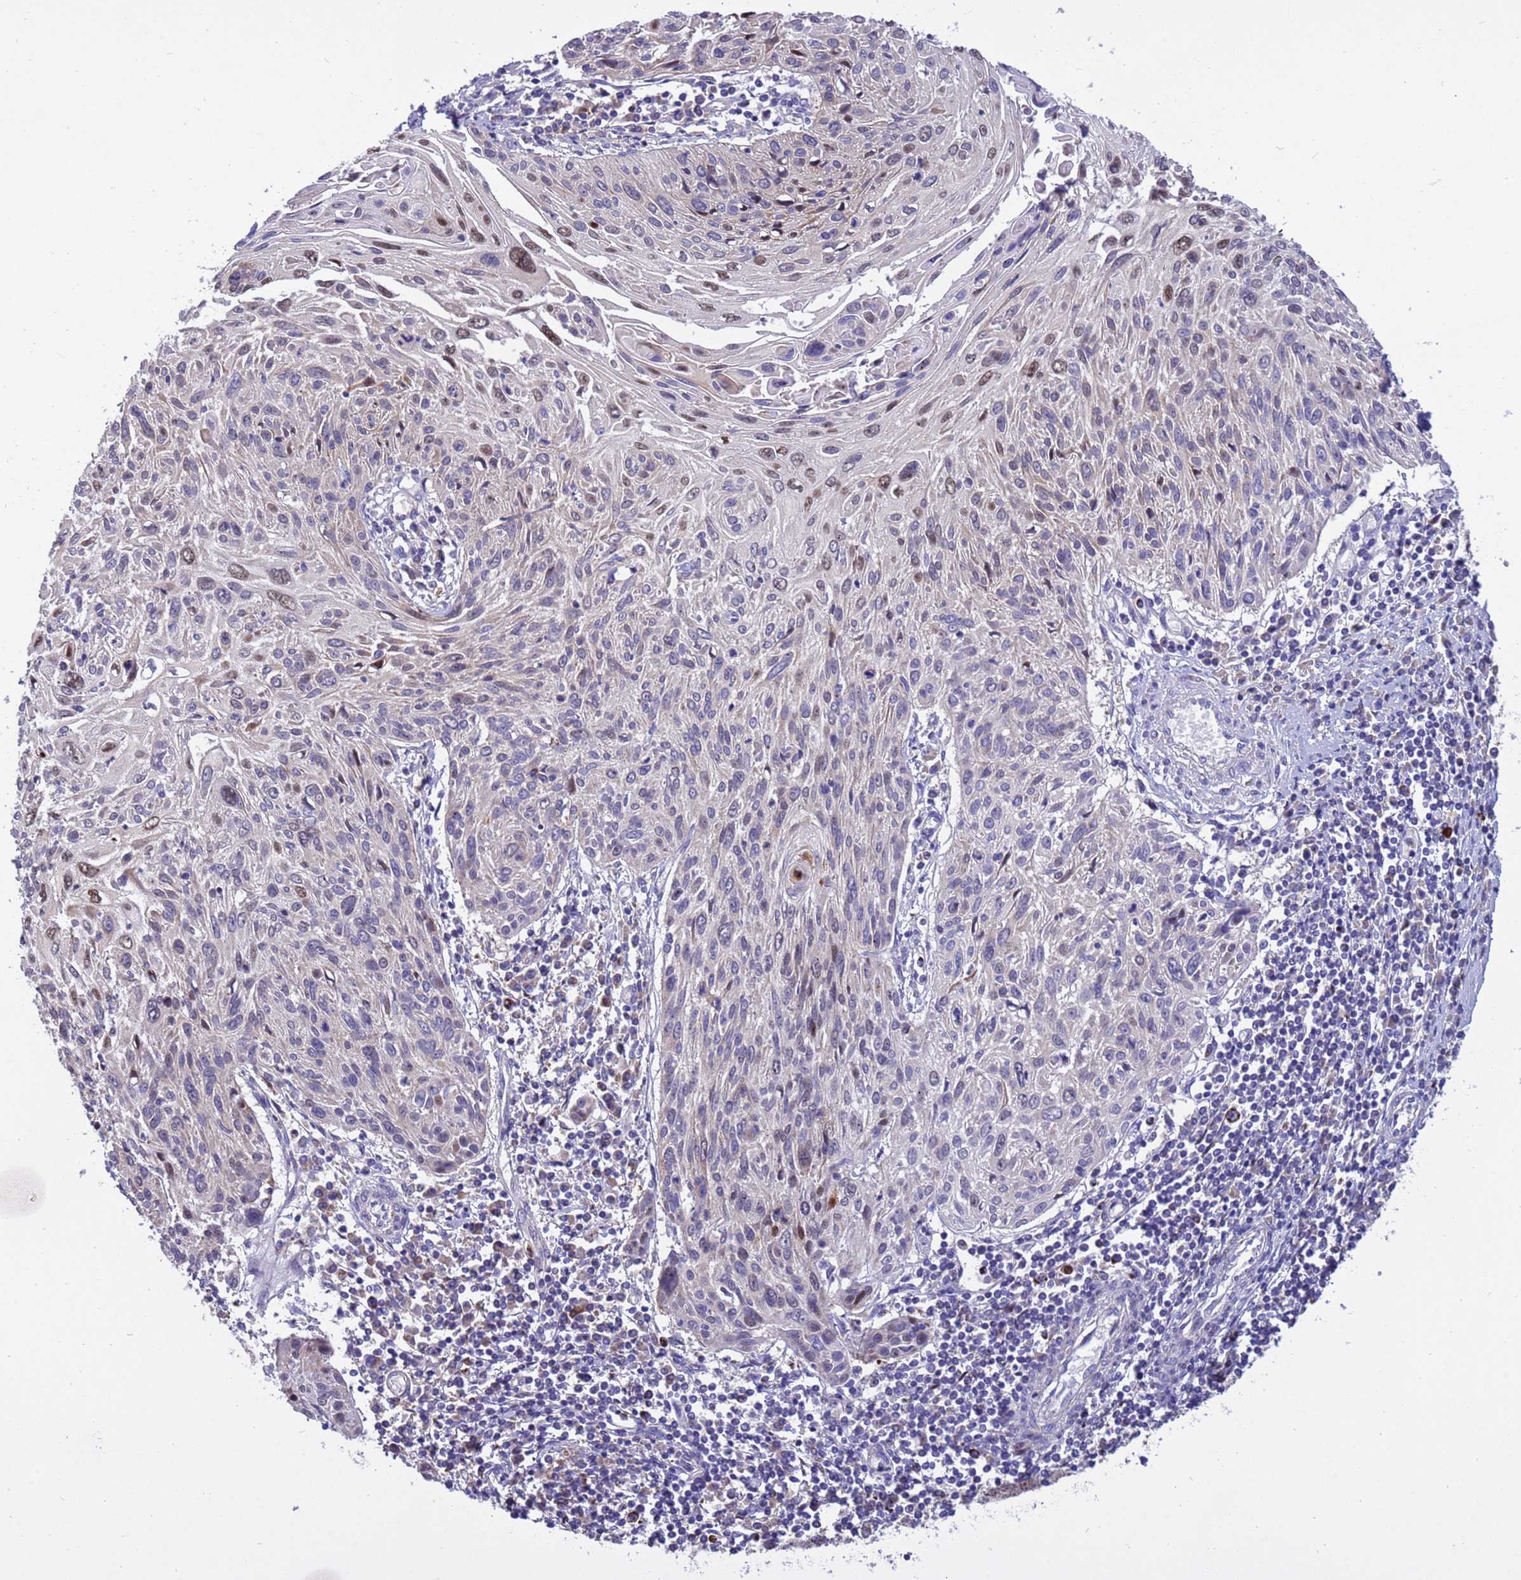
{"staining": {"intensity": "moderate", "quantity": "<25%", "location": "cytoplasmic/membranous,nuclear"}, "tissue": "cervical cancer", "cell_type": "Tumor cells", "image_type": "cancer", "snomed": [{"axis": "morphology", "description": "Squamous cell carcinoma, NOS"}, {"axis": "topography", "description": "Cervix"}], "caption": "An IHC photomicrograph of tumor tissue is shown. Protein staining in brown highlights moderate cytoplasmic/membranous and nuclear positivity in cervical squamous cell carcinoma within tumor cells. Nuclei are stained in blue.", "gene": "TUBGCP3", "patient": {"sex": "female", "age": 51}}